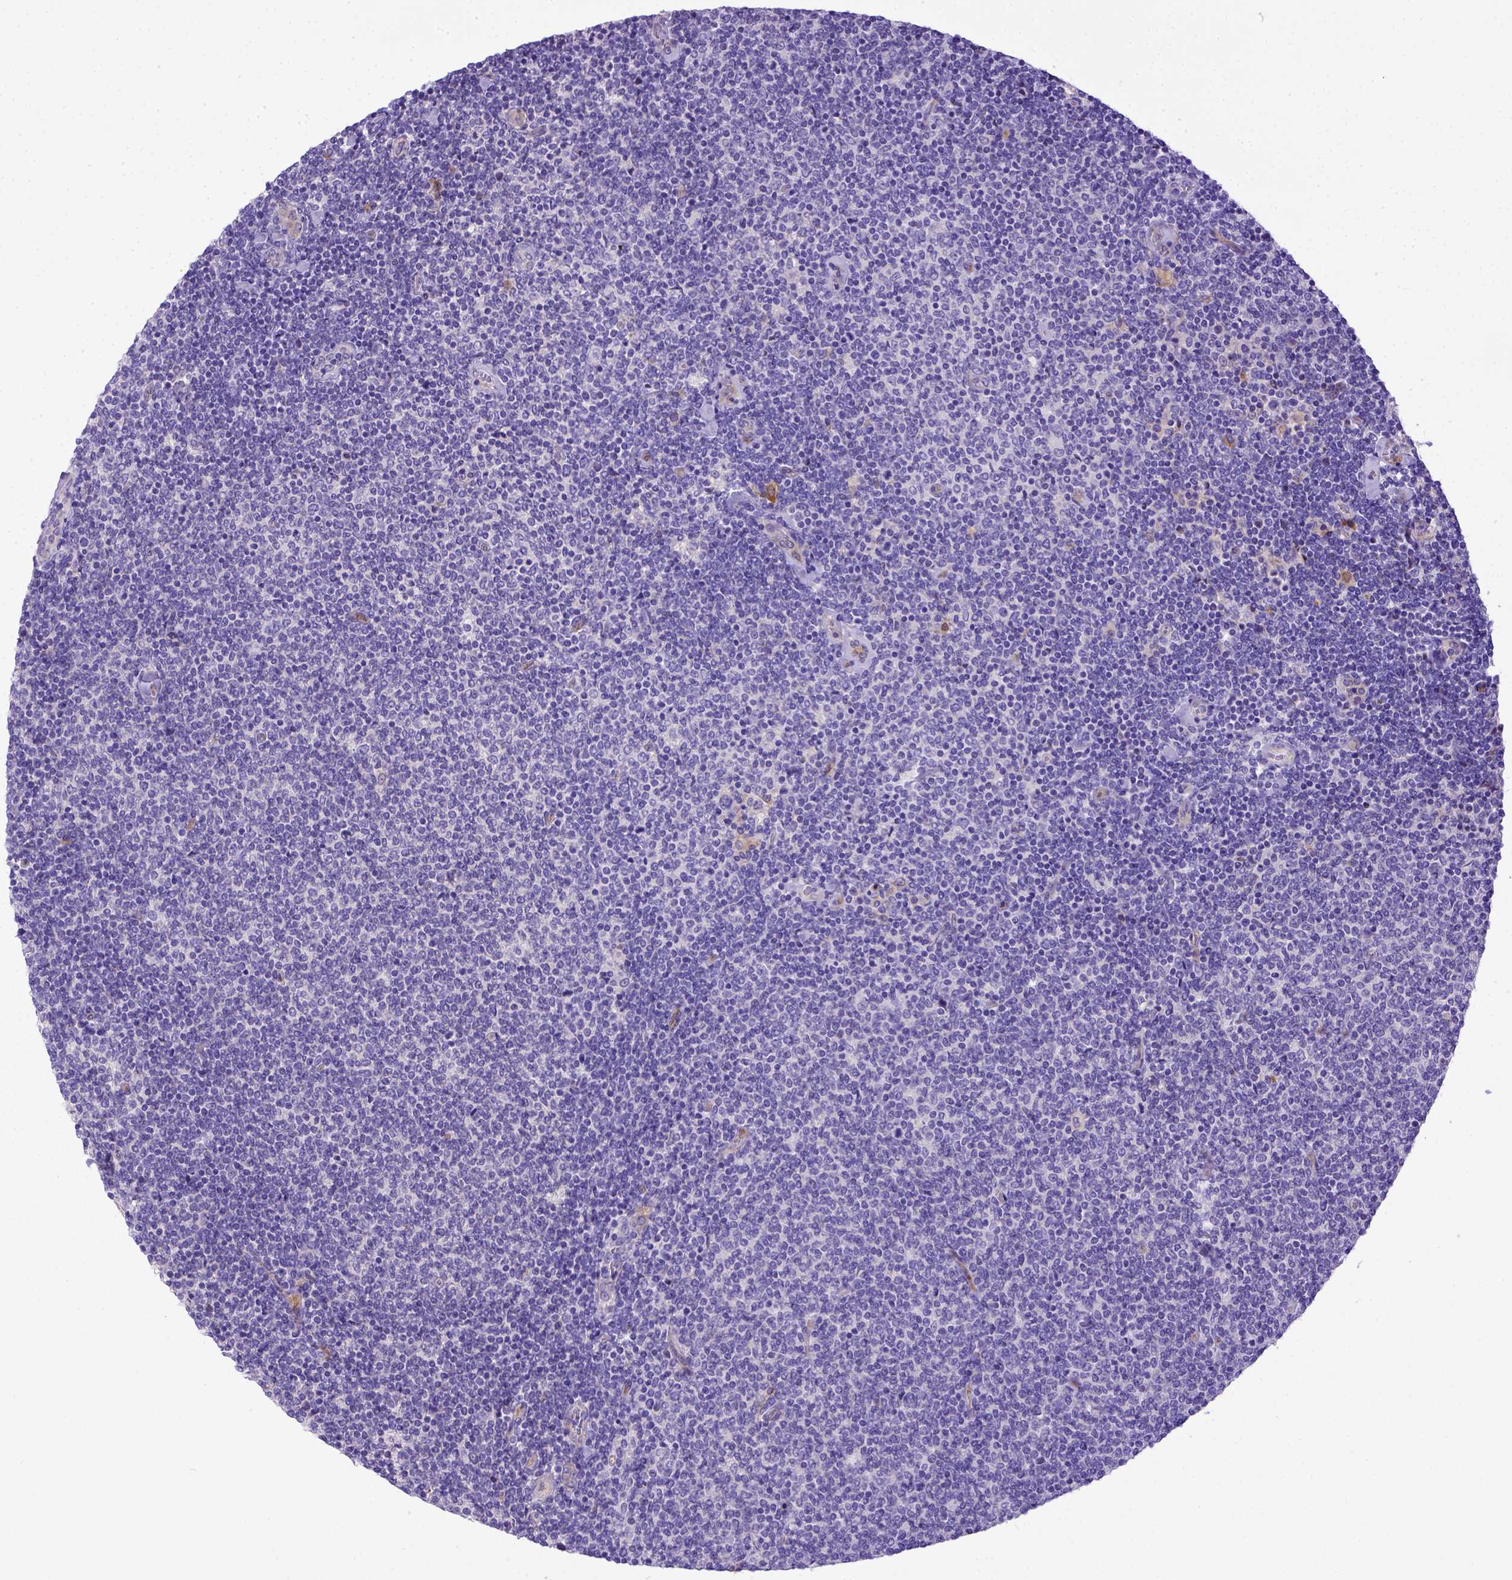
{"staining": {"intensity": "negative", "quantity": "none", "location": "none"}, "tissue": "lymphoma", "cell_type": "Tumor cells", "image_type": "cancer", "snomed": [{"axis": "morphology", "description": "Malignant lymphoma, non-Hodgkin's type, Low grade"}, {"axis": "topography", "description": "Lymph node"}], "caption": "High magnification brightfield microscopy of low-grade malignant lymphoma, non-Hodgkin's type stained with DAB (brown) and counterstained with hematoxylin (blue): tumor cells show no significant positivity. (DAB (3,3'-diaminobenzidine) IHC visualized using brightfield microscopy, high magnification).", "gene": "CFAP300", "patient": {"sex": "male", "age": 52}}